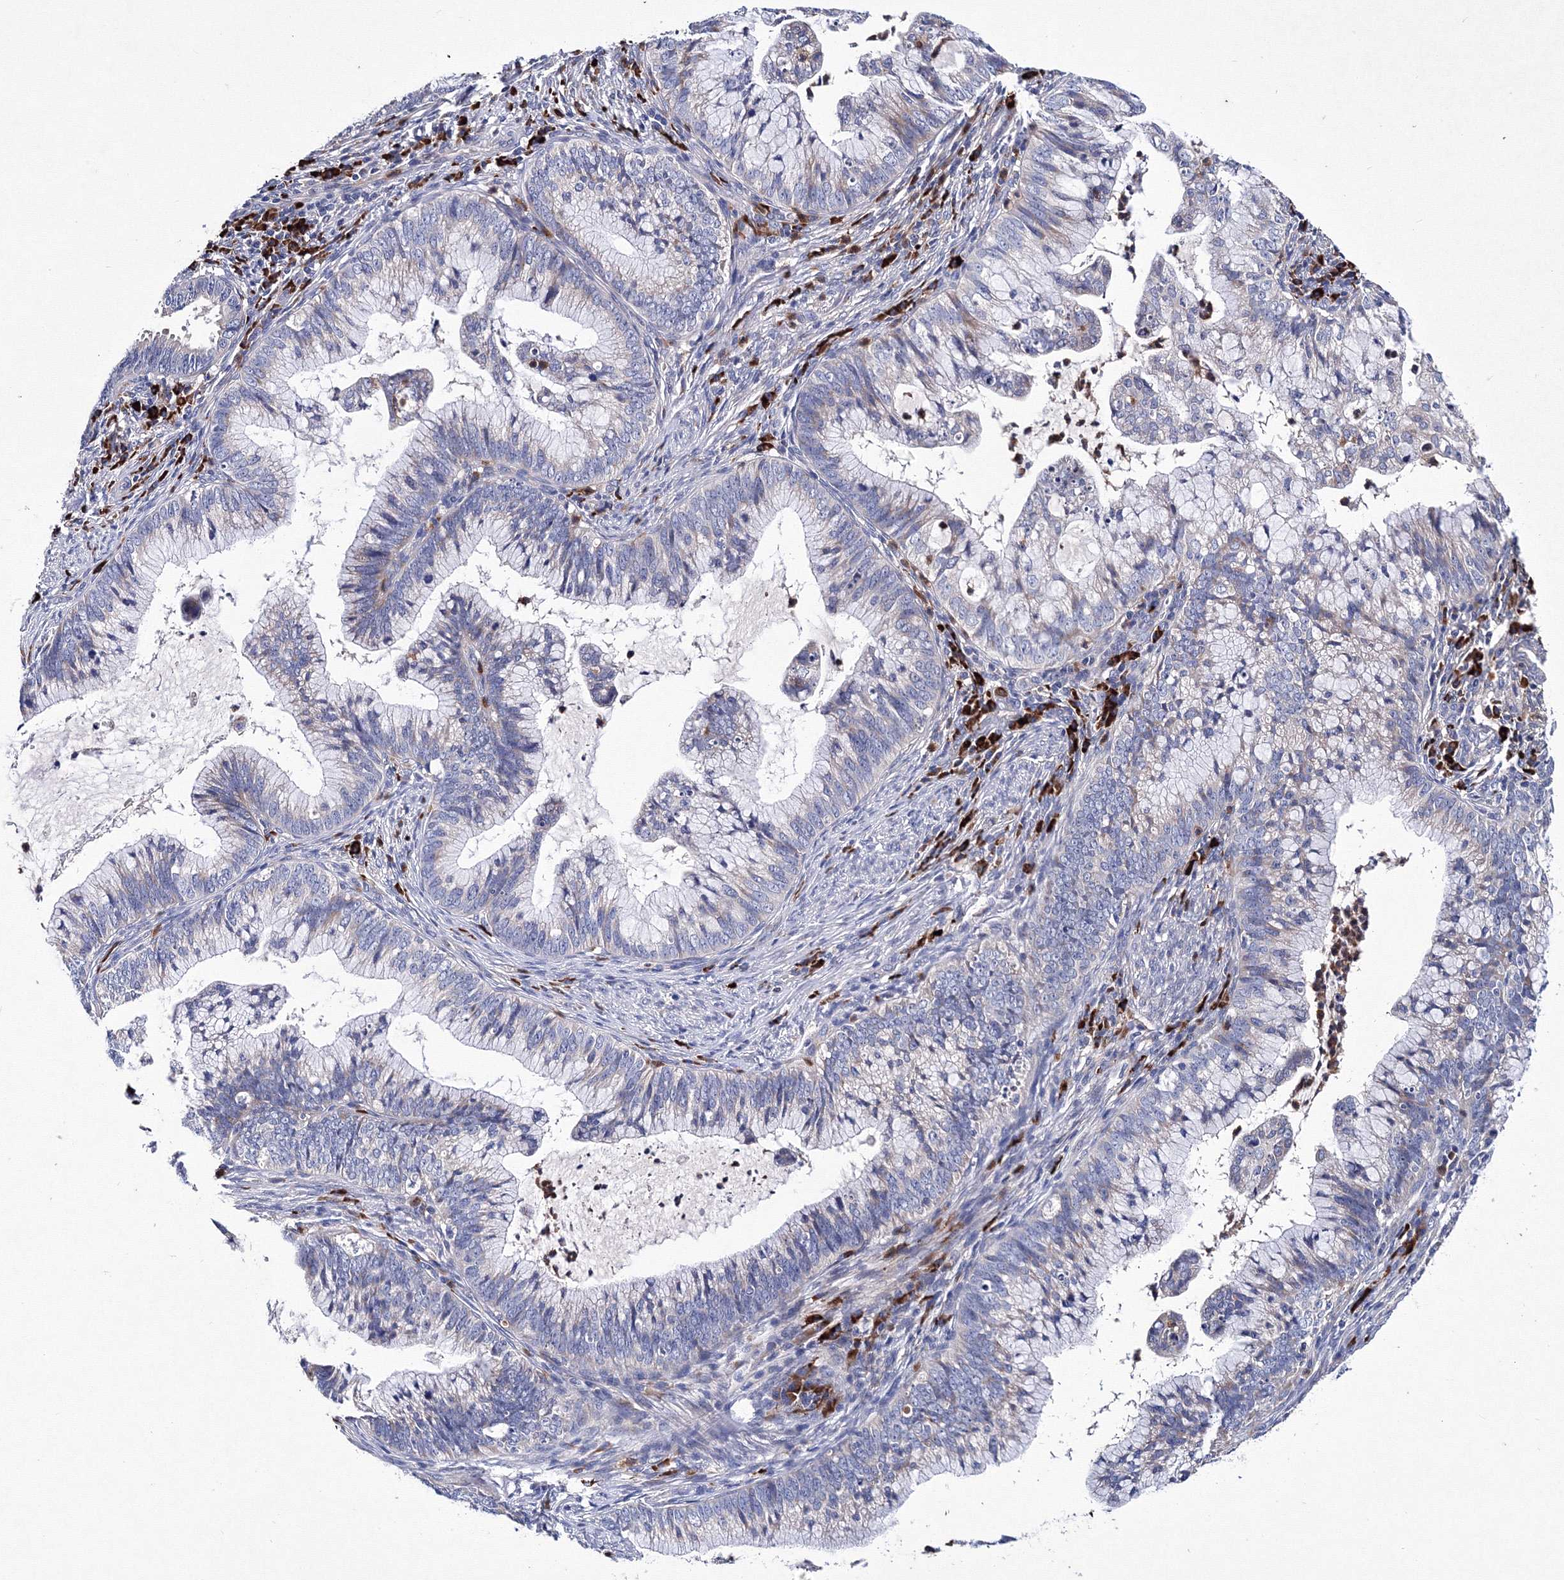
{"staining": {"intensity": "negative", "quantity": "none", "location": "none"}, "tissue": "cervical cancer", "cell_type": "Tumor cells", "image_type": "cancer", "snomed": [{"axis": "morphology", "description": "Adenocarcinoma, NOS"}, {"axis": "topography", "description": "Cervix"}], "caption": "Immunohistochemistry of cervical cancer (adenocarcinoma) shows no expression in tumor cells. (Immunohistochemistry (ihc), brightfield microscopy, high magnification).", "gene": "TRPM2", "patient": {"sex": "female", "age": 36}}